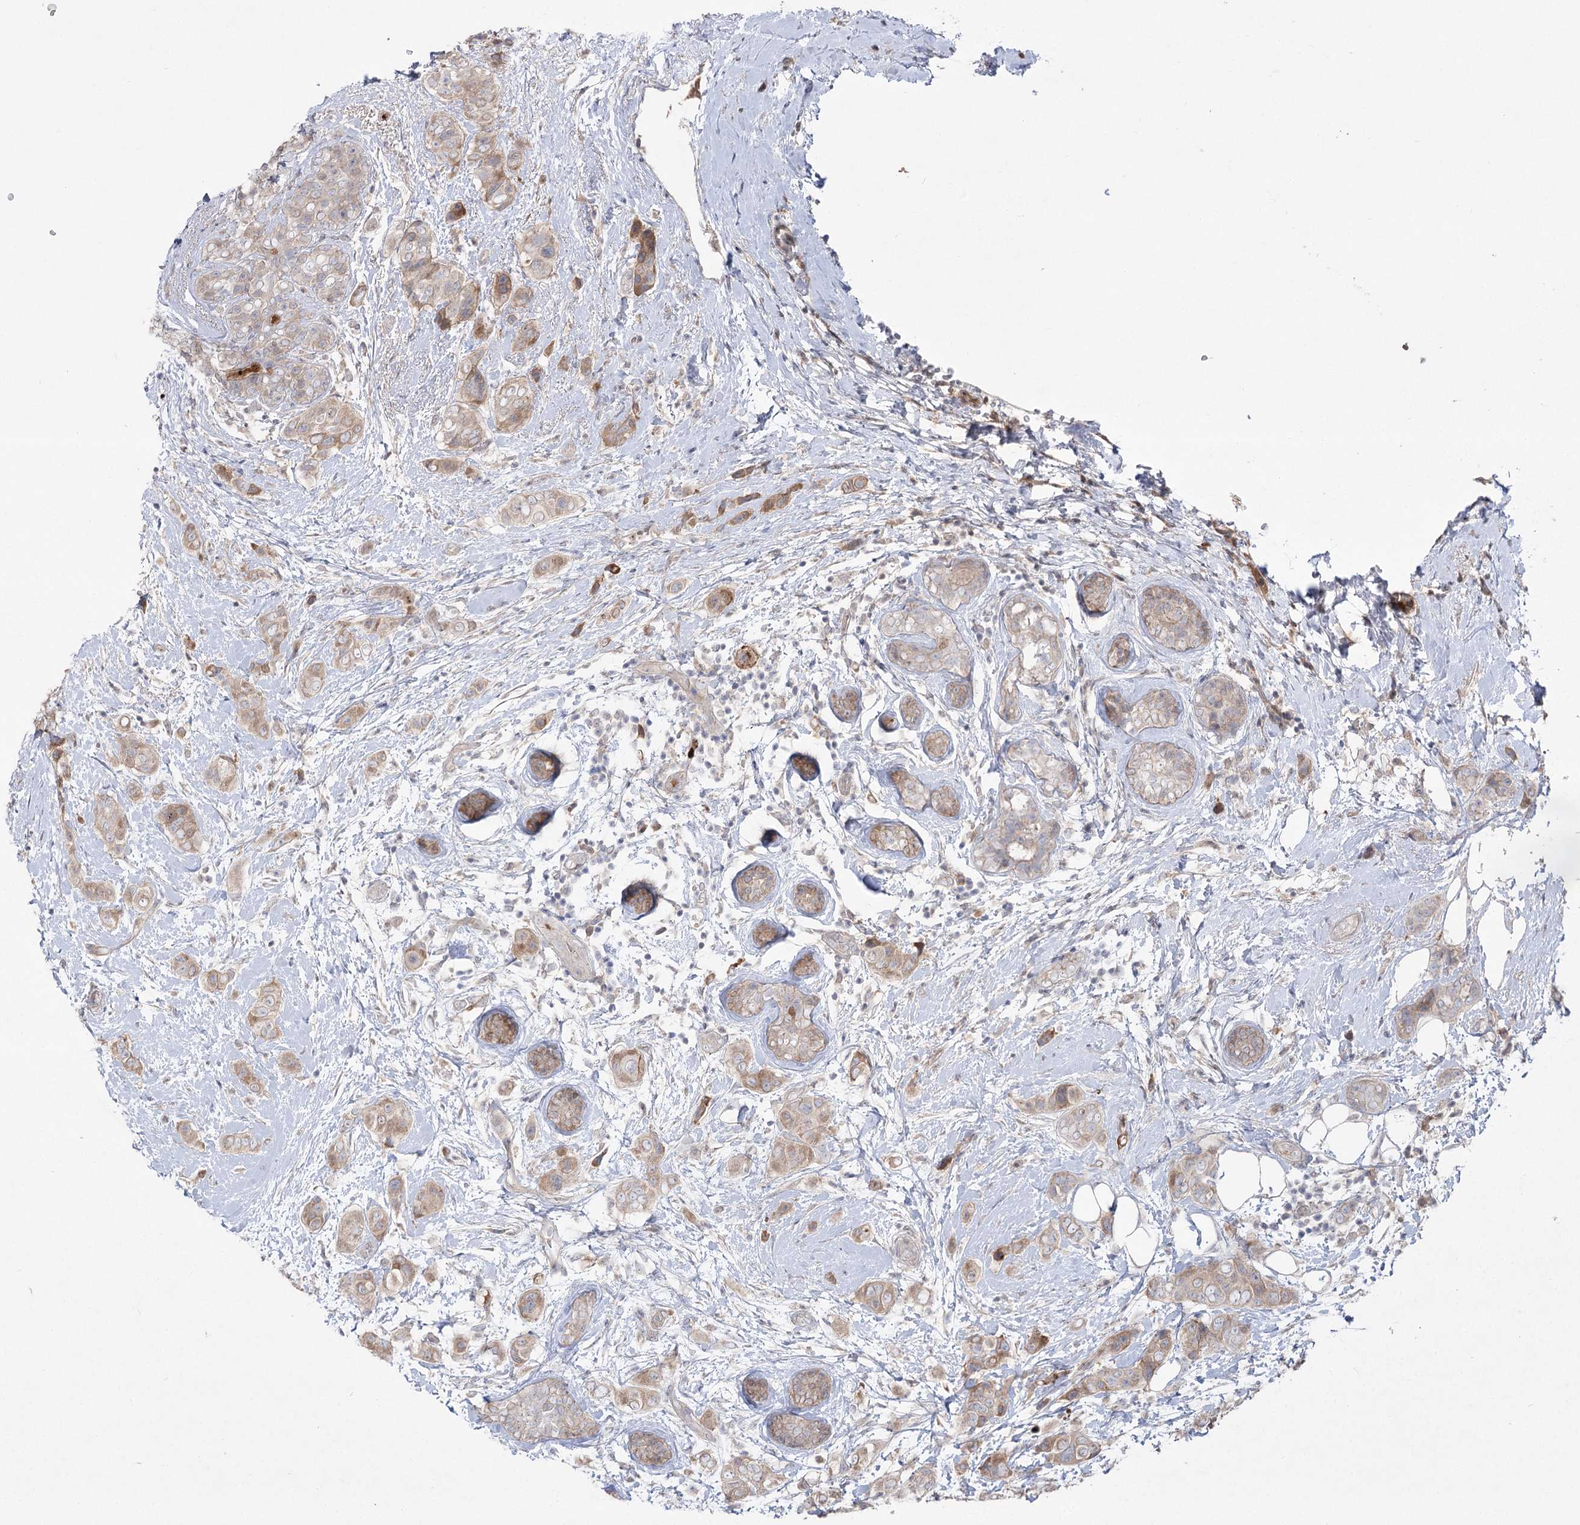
{"staining": {"intensity": "moderate", "quantity": "<25%", "location": "cytoplasmic/membranous"}, "tissue": "breast cancer", "cell_type": "Tumor cells", "image_type": "cancer", "snomed": [{"axis": "morphology", "description": "Lobular carcinoma"}, {"axis": "topography", "description": "Breast"}], "caption": "Immunohistochemistry (IHC) photomicrograph of breast lobular carcinoma stained for a protein (brown), which demonstrates low levels of moderate cytoplasmic/membranous staining in about <25% of tumor cells.", "gene": "PLEKHA5", "patient": {"sex": "female", "age": 51}}